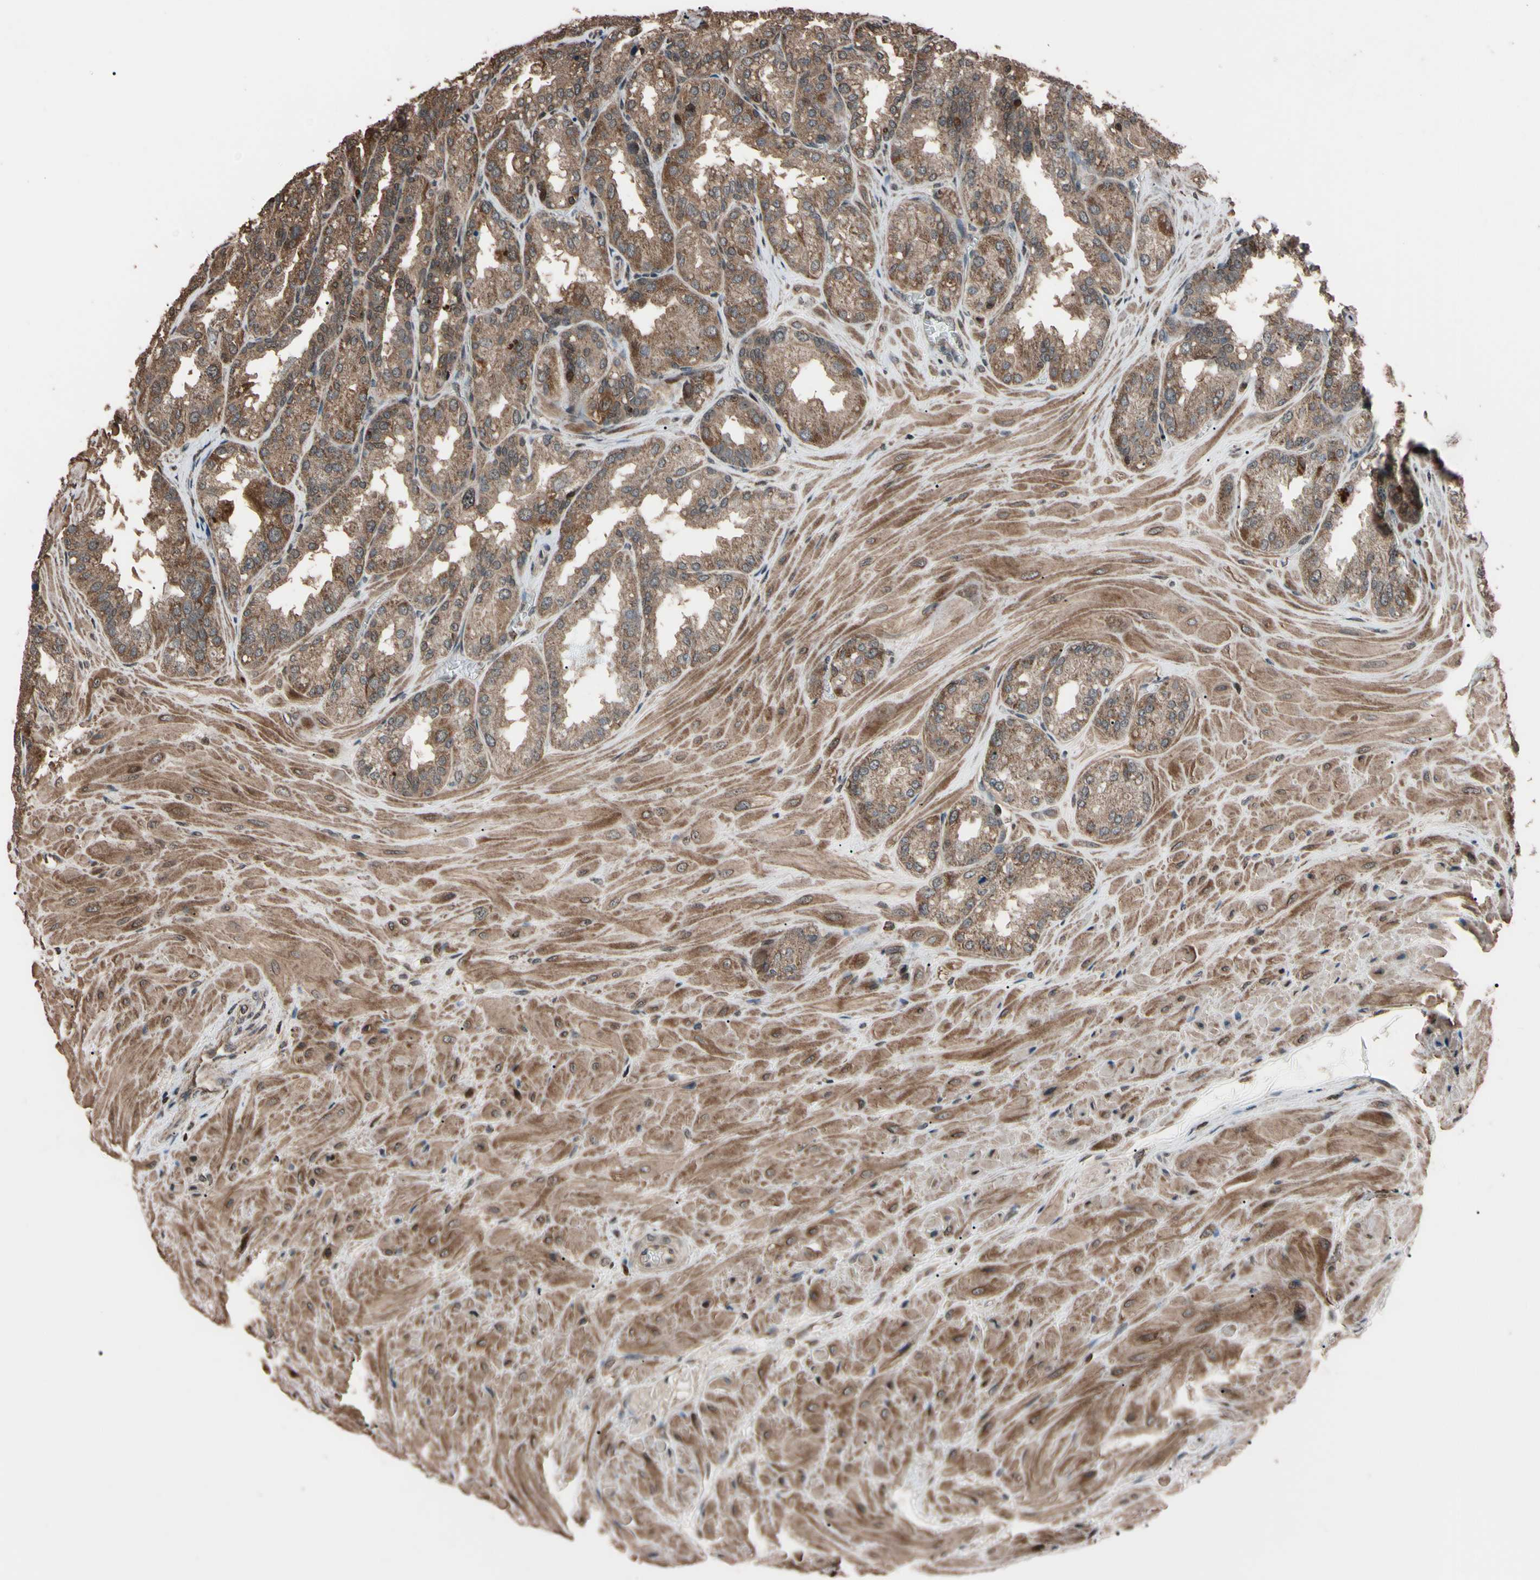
{"staining": {"intensity": "moderate", "quantity": ">75%", "location": "cytoplasmic/membranous,nuclear"}, "tissue": "seminal vesicle", "cell_type": "Glandular cells", "image_type": "normal", "snomed": [{"axis": "morphology", "description": "Normal tissue, NOS"}, {"axis": "topography", "description": "Prostate"}, {"axis": "topography", "description": "Seminal veicle"}], "caption": "Immunohistochemical staining of benign seminal vesicle demonstrates moderate cytoplasmic/membranous,nuclear protein staining in approximately >75% of glandular cells.", "gene": "TNFRSF1A", "patient": {"sex": "male", "age": 51}}